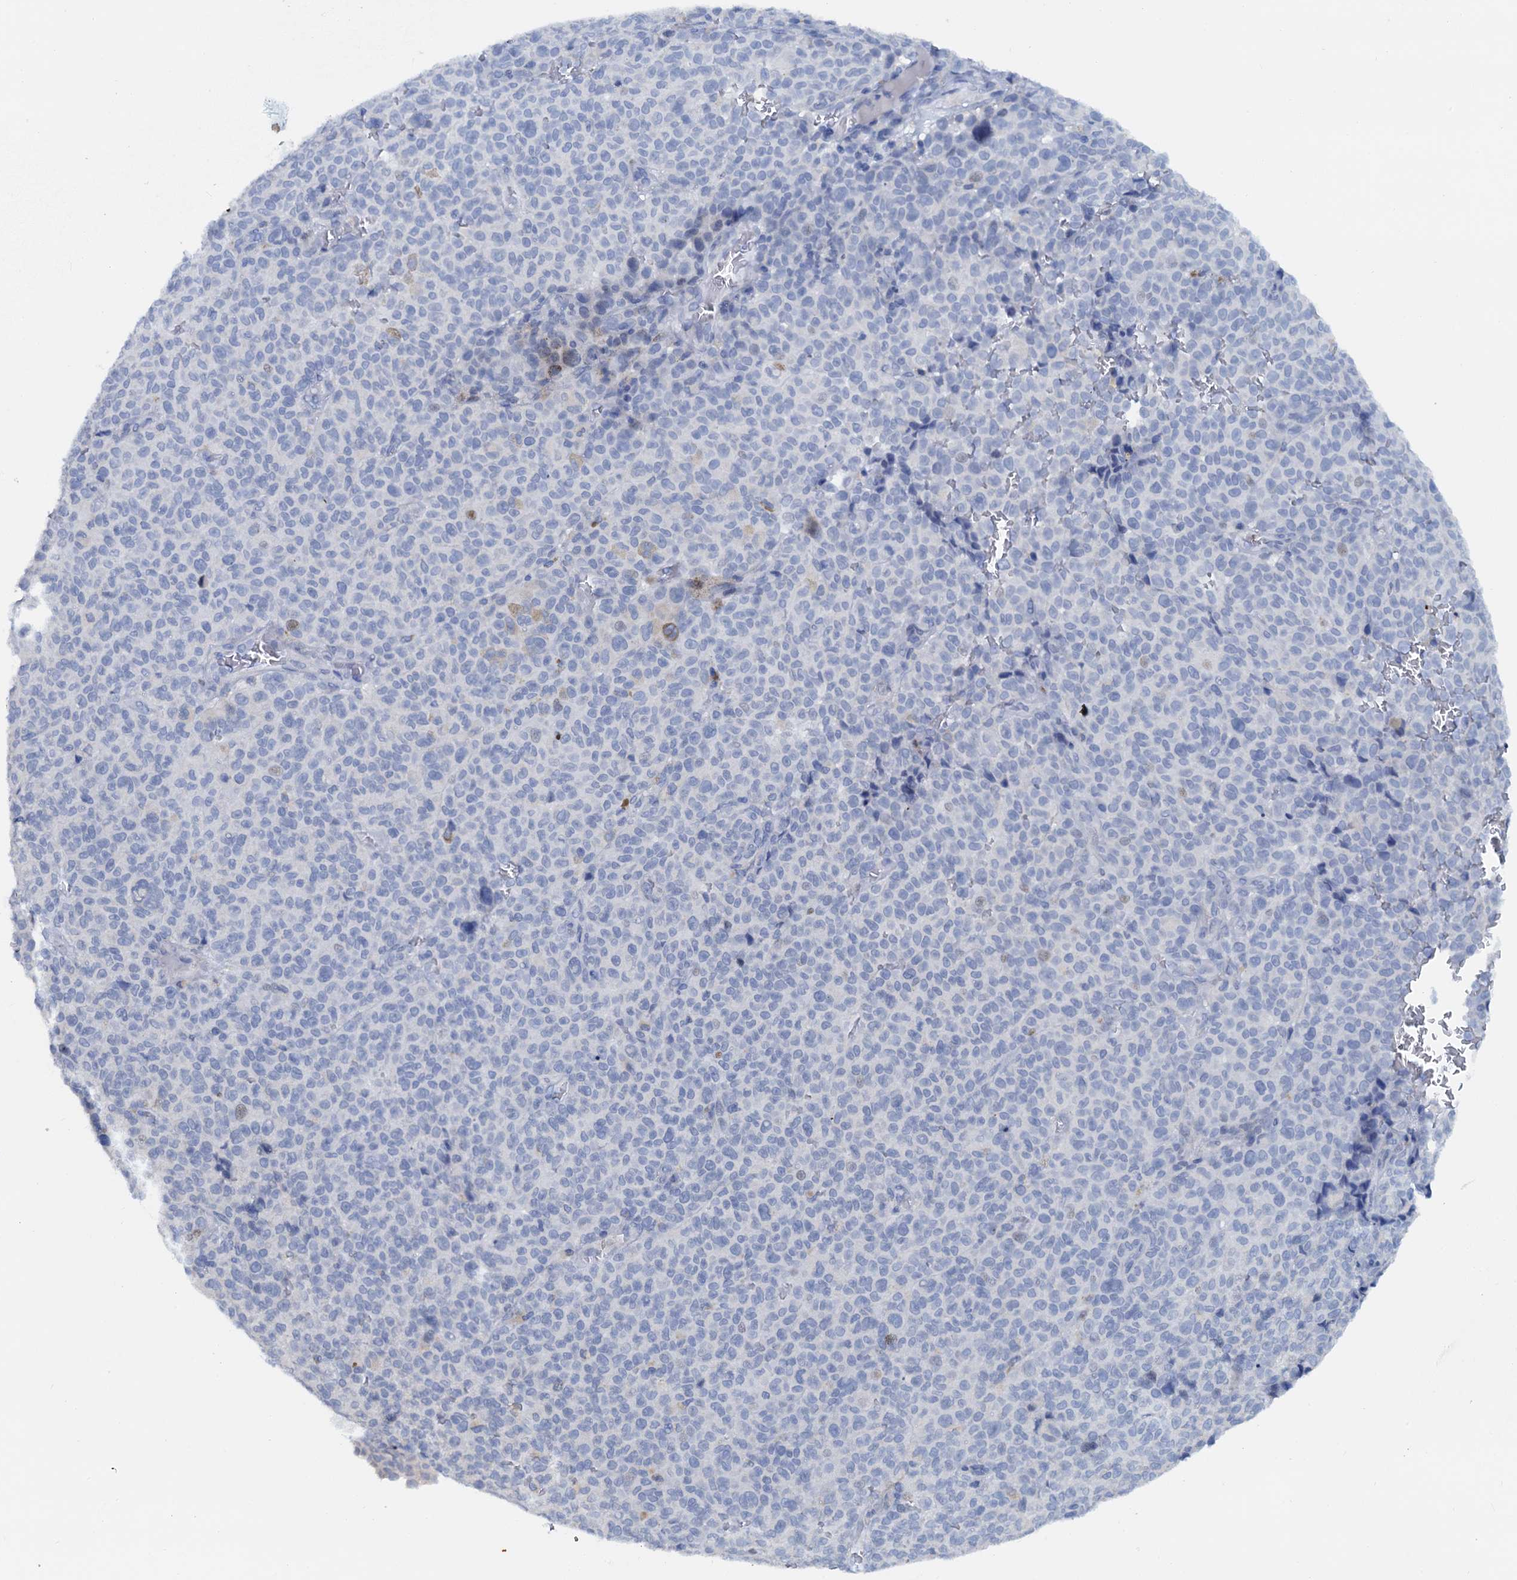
{"staining": {"intensity": "negative", "quantity": "none", "location": "none"}, "tissue": "melanoma", "cell_type": "Tumor cells", "image_type": "cancer", "snomed": [{"axis": "morphology", "description": "Malignant melanoma, NOS"}, {"axis": "topography", "description": "Skin"}], "caption": "Protein analysis of melanoma displays no significant expression in tumor cells. The staining is performed using DAB brown chromogen with nuclei counter-stained in using hematoxylin.", "gene": "PTGES3", "patient": {"sex": "female", "age": 82}}